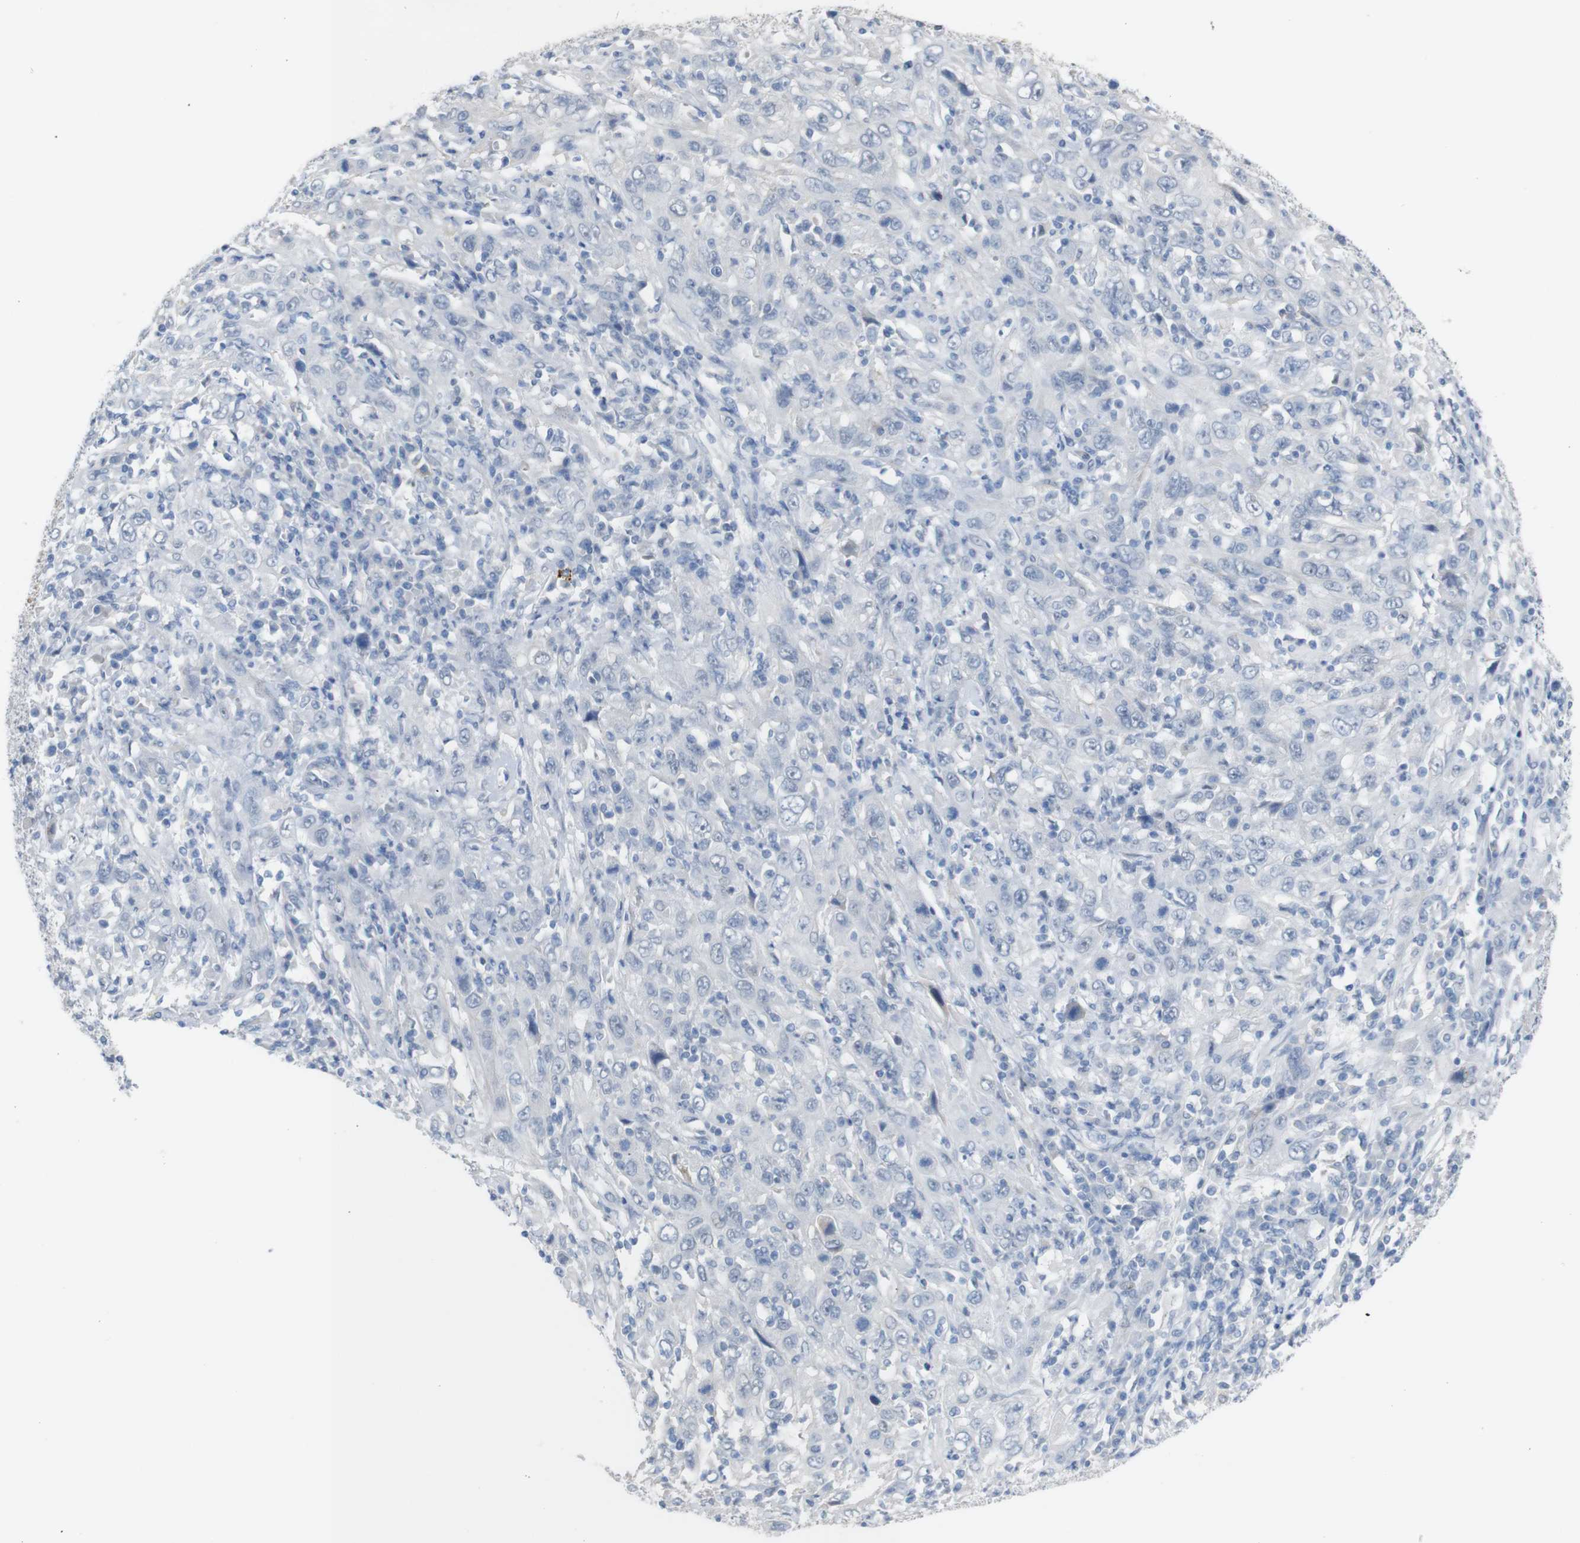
{"staining": {"intensity": "negative", "quantity": "none", "location": "none"}, "tissue": "cervical cancer", "cell_type": "Tumor cells", "image_type": "cancer", "snomed": [{"axis": "morphology", "description": "Squamous cell carcinoma, NOS"}, {"axis": "topography", "description": "Cervix"}], "caption": "Immunohistochemical staining of cervical cancer (squamous cell carcinoma) demonstrates no significant expression in tumor cells.", "gene": "CHRM5", "patient": {"sex": "female", "age": 46}}